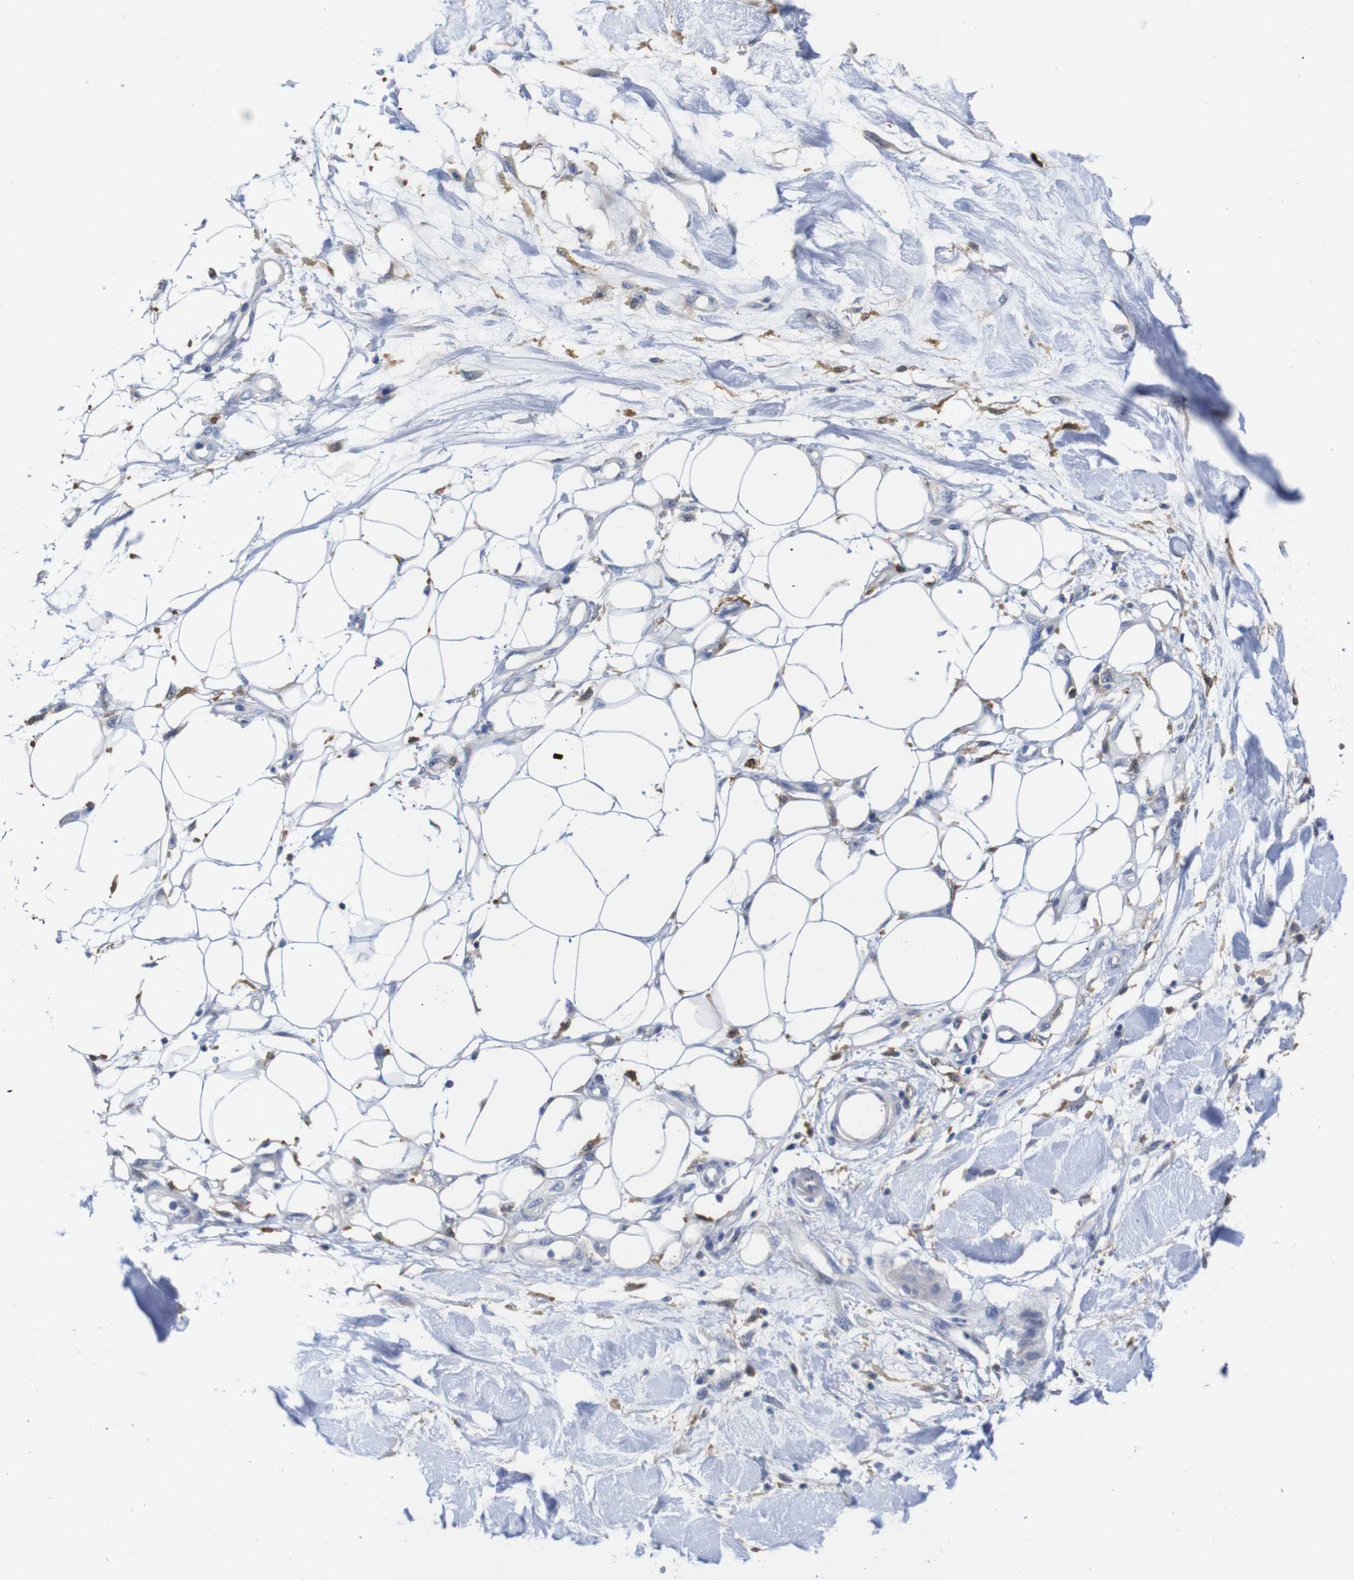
{"staining": {"intensity": "negative", "quantity": "none", "location": "none"}, "tissue": "adipose tissue", "cell_type": "Adipocytes", "image_type": "normal", "snomed": [{"axis": "morphology", "description": "Normal tissue, NOS"}, {"axis": "morphology", "description": "Squamous cell carcinoma, NOS"}, {"axis": "topography", "description": "Skin"}, {"axis": "topography", "description": "Peripheral nerve tissue"}], "caption": "Immunohistochemistry of benign human adipose tissue shows no expression in adipocytes. Nuclei are stained in blue.", "gene": "TCEAL9", "patient": {"sex": "male", "age": 83}}